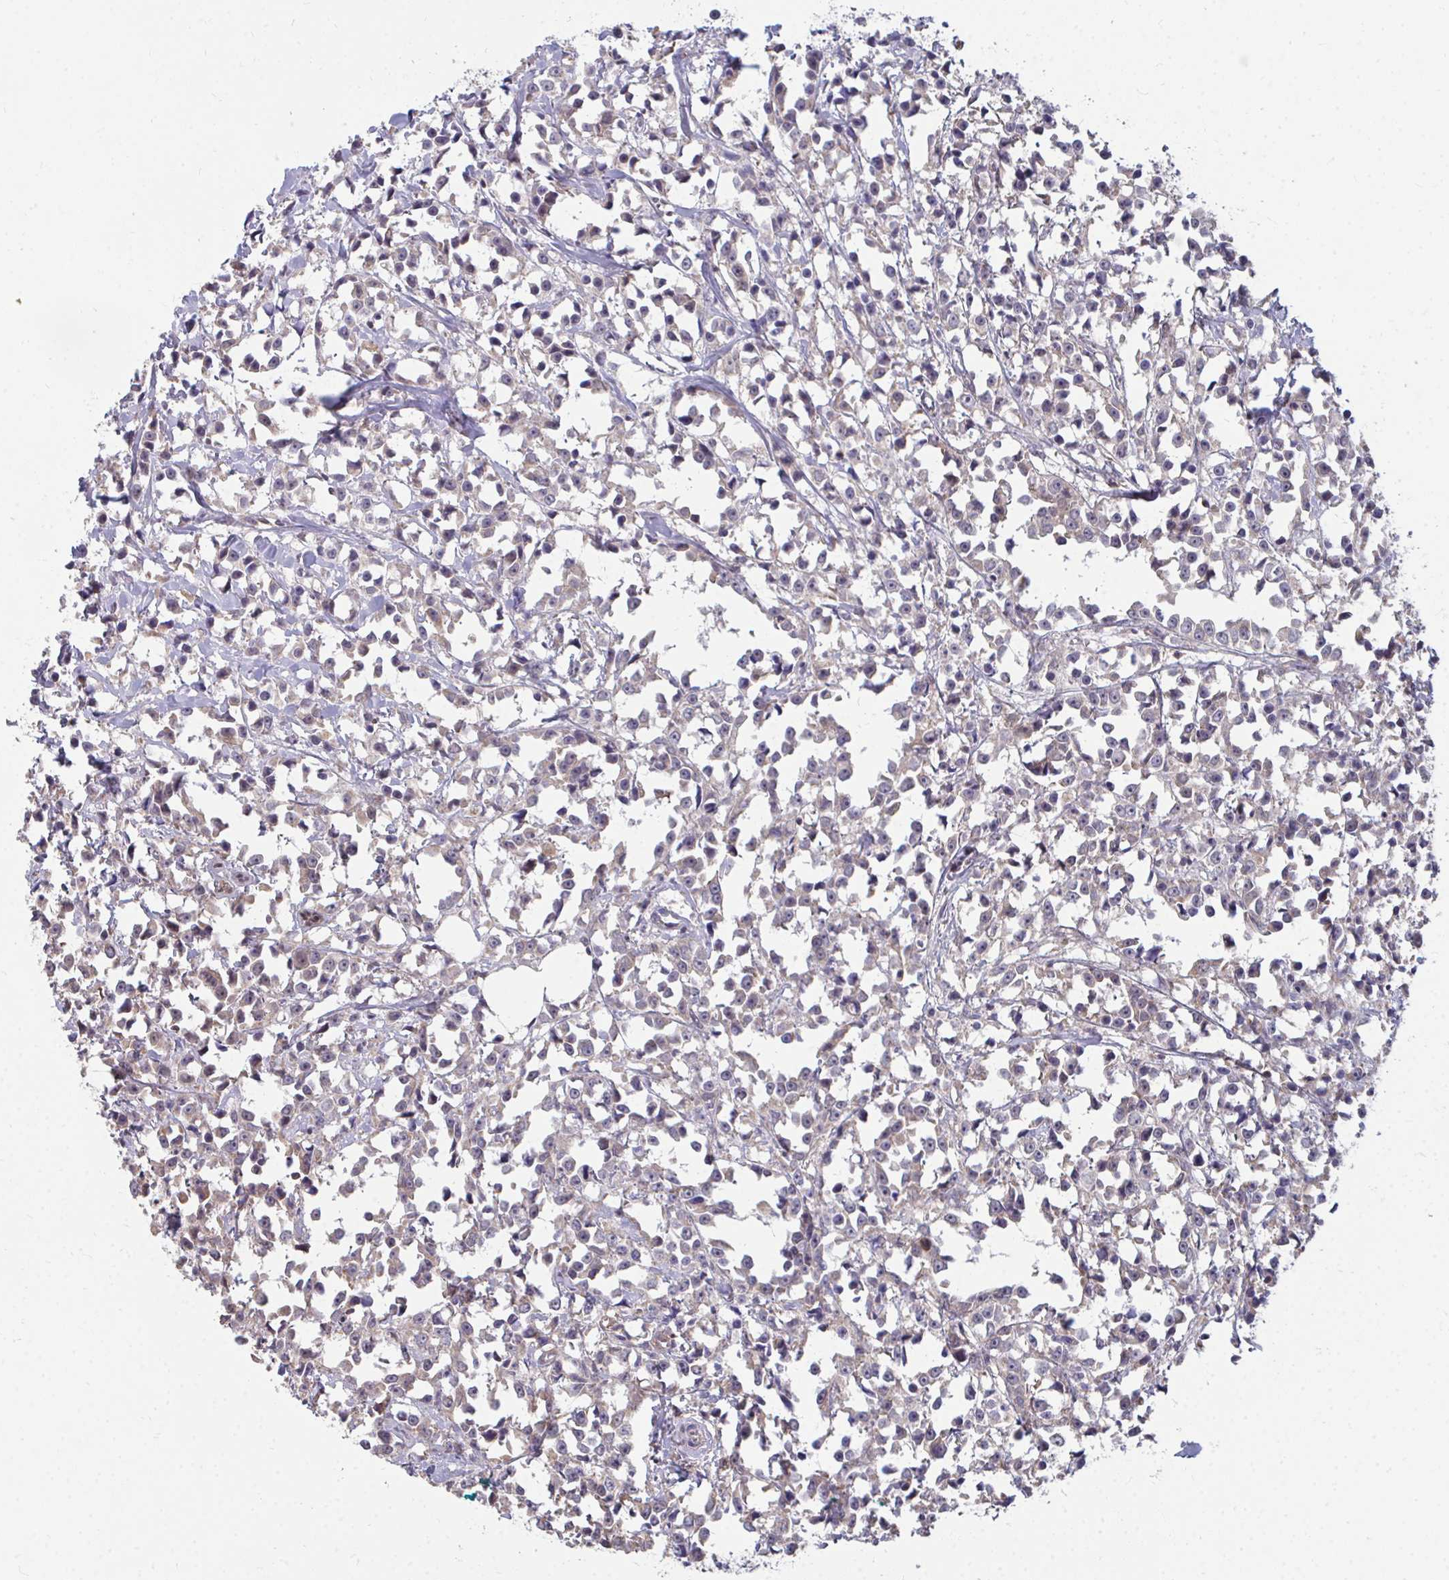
{"staining": {"intensity": "weak", "quantity": "<25%", "location": "cytoplasmic/membranous"}, "tissue": "breast cancer", "cell_type": "Tumor cells", "image_type": "cancer", "snomed": [{"axis": "morphology", "description": "Duct carcinoma"}, {"axis": "topography", "description": "Breast"}], "caption": "IHC micrograph of neoplastic tissue: human breast cancer stained with DAB (3,3'-diaminobenzidine) demonstrates no significant protein staining in tumor cells.", "gene": "DNAJA2", "patient": {"sex": "female", "age": 80}}